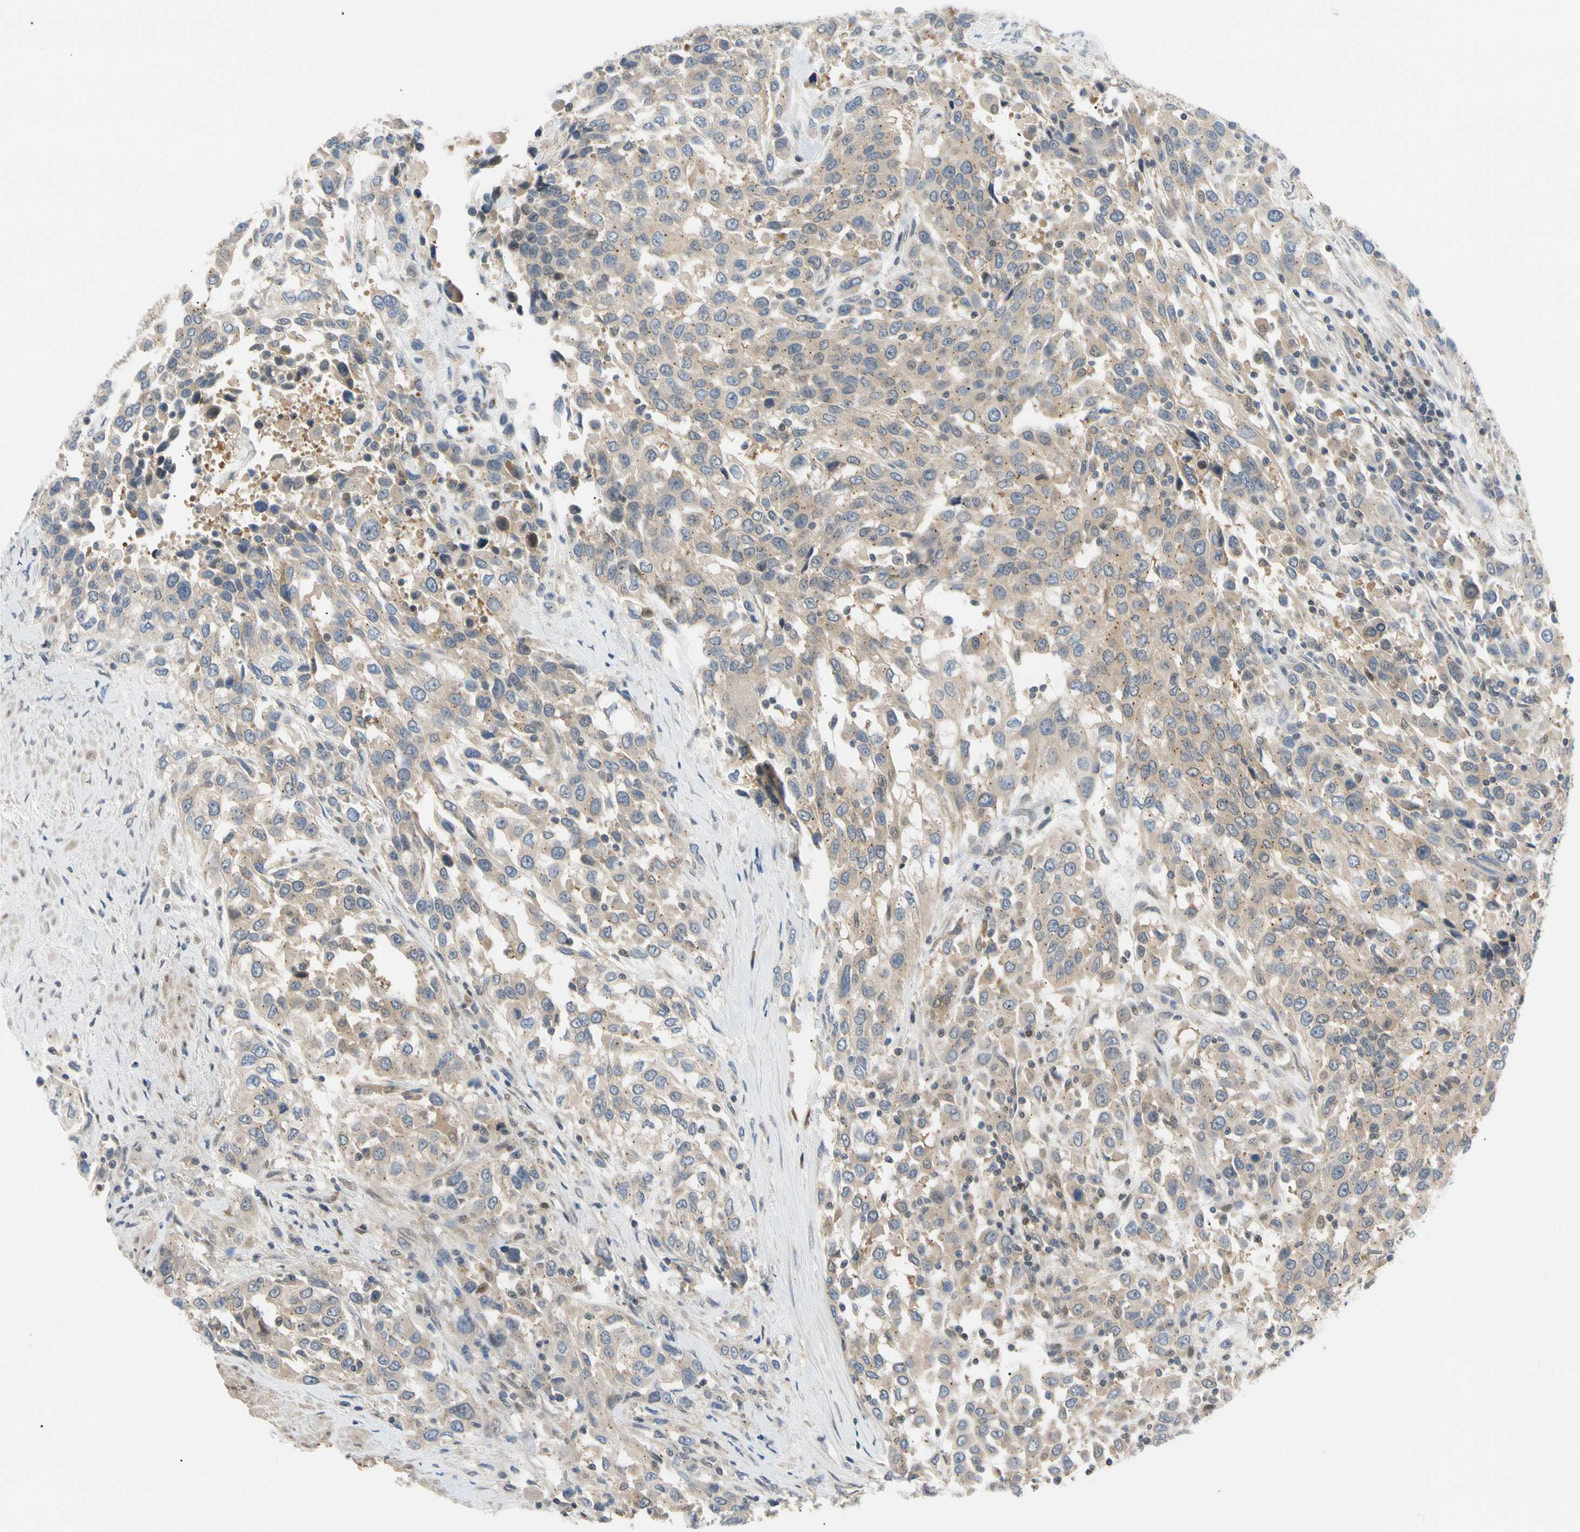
{"staining": {"intensity": "weak", "quantity": "25%-75%", "location": "cytoplasmic/membranous"}, "tissue": "urothelial cancer", "cell_type": "Tumor cells", "image_type": "cancer", "snomed": [{"axis": "morphology", "description": "Urothelial carcinoma, High grade"}, {"axis": "topography", "description": "Urinary bladder"}], "caption": "Urothelial cancer stained for a protein exhibits weak cytoplasmic/membranous positivity in tumor cells.", "gene": "SEC23B", "patient": {"sex": "female", "age": 80}}